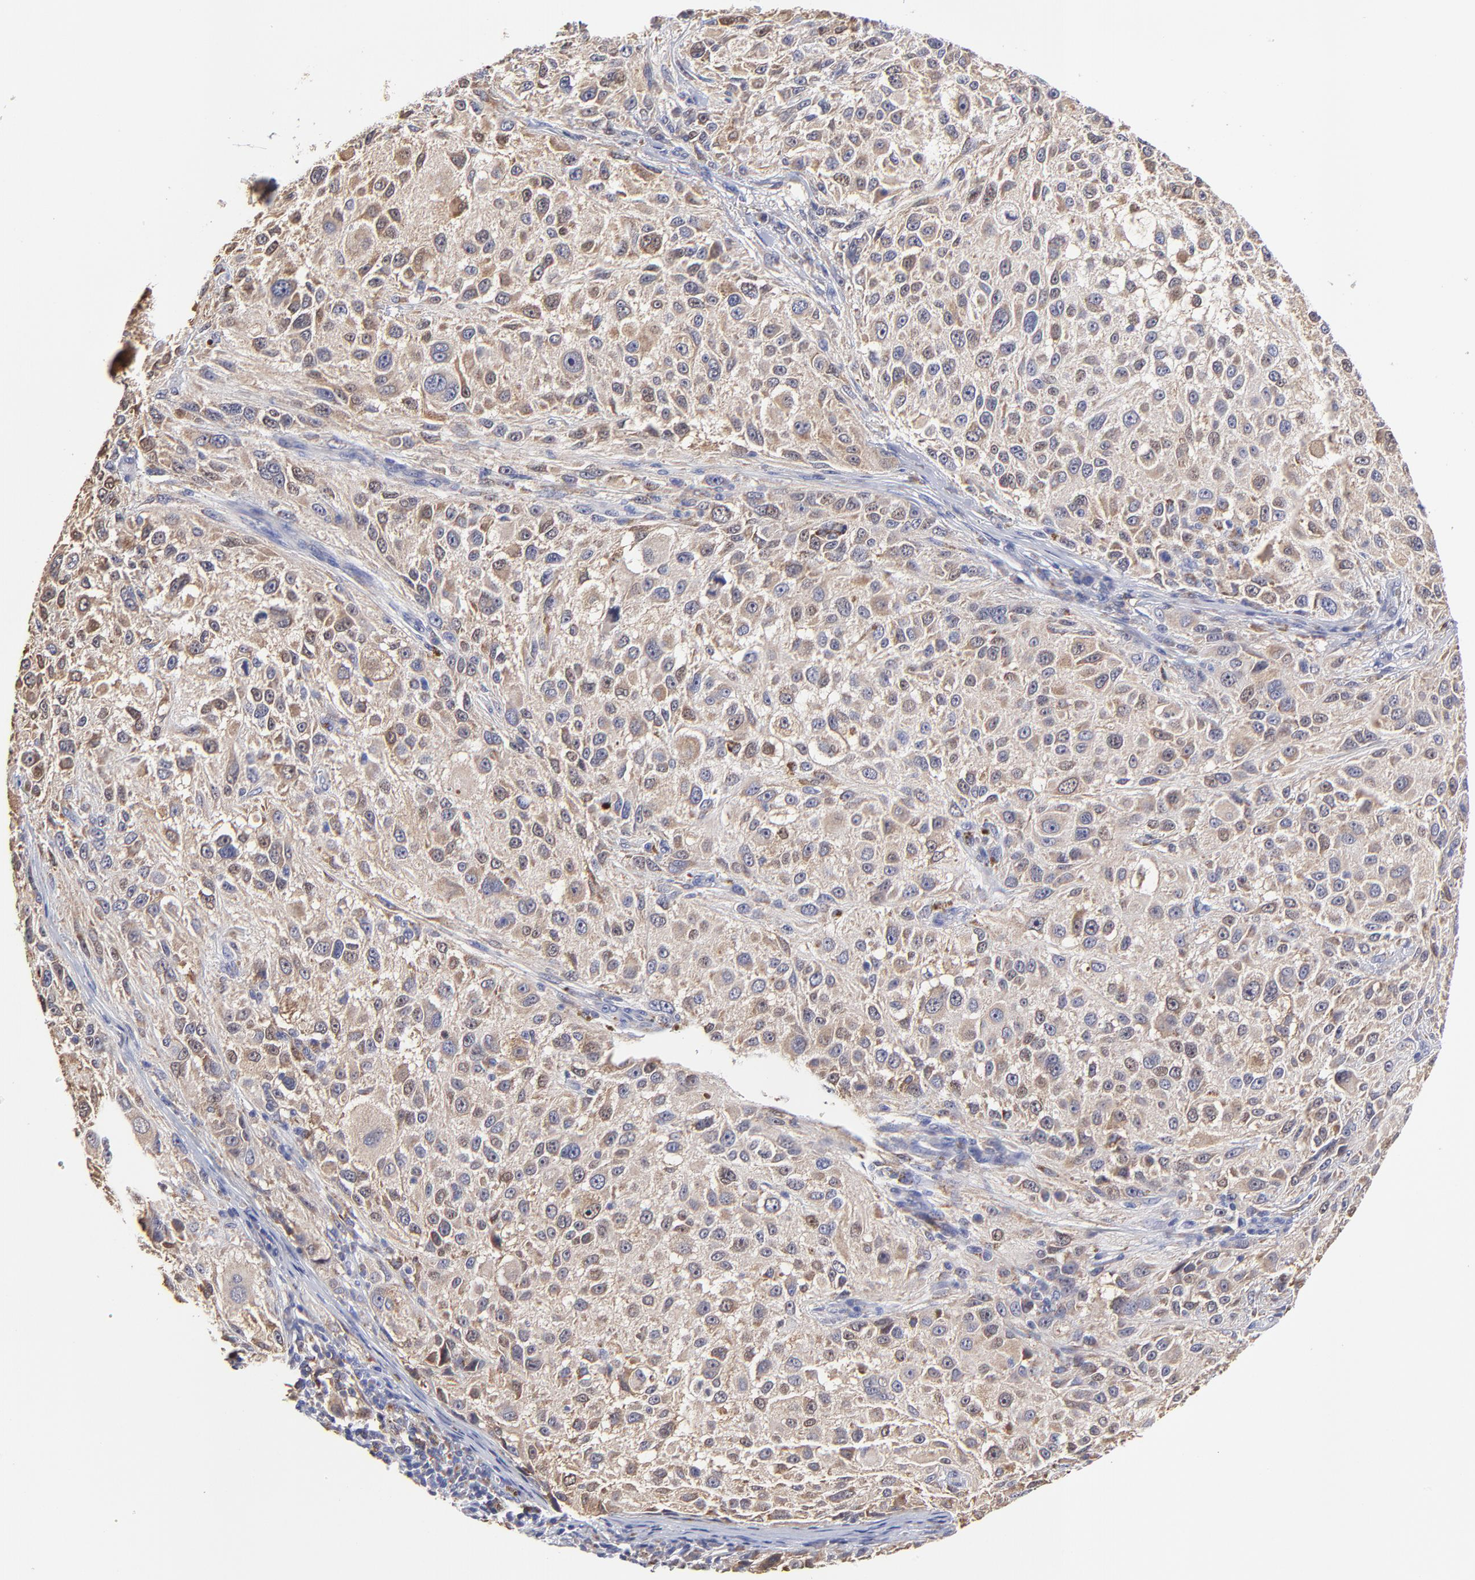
{"staining": {"intensity": "weak", "quantity": ">75%", "location": "cytoplasmic/membranous"}, "tissue": "melanoma", "cell_type": "Tumor cells", "image_type": "cancer", "snomed": [{"axis": "morphology", "description": "Necrosis, NOS"}, {"axis": "morphology", "description": "Malignant melanoma, NOS"}, {"axis": "topography", "description": "Skin"}], "caption": "Protein expression analysis of malignant melanoma exhibits weak cytoplasmic/membranous staining in approximately >75% of tumor cells. The protein is shown in brown color, while the nuclei are stained blue.", "gene": "GCSAM", "patient": {"sex": "female", "age": 87}}